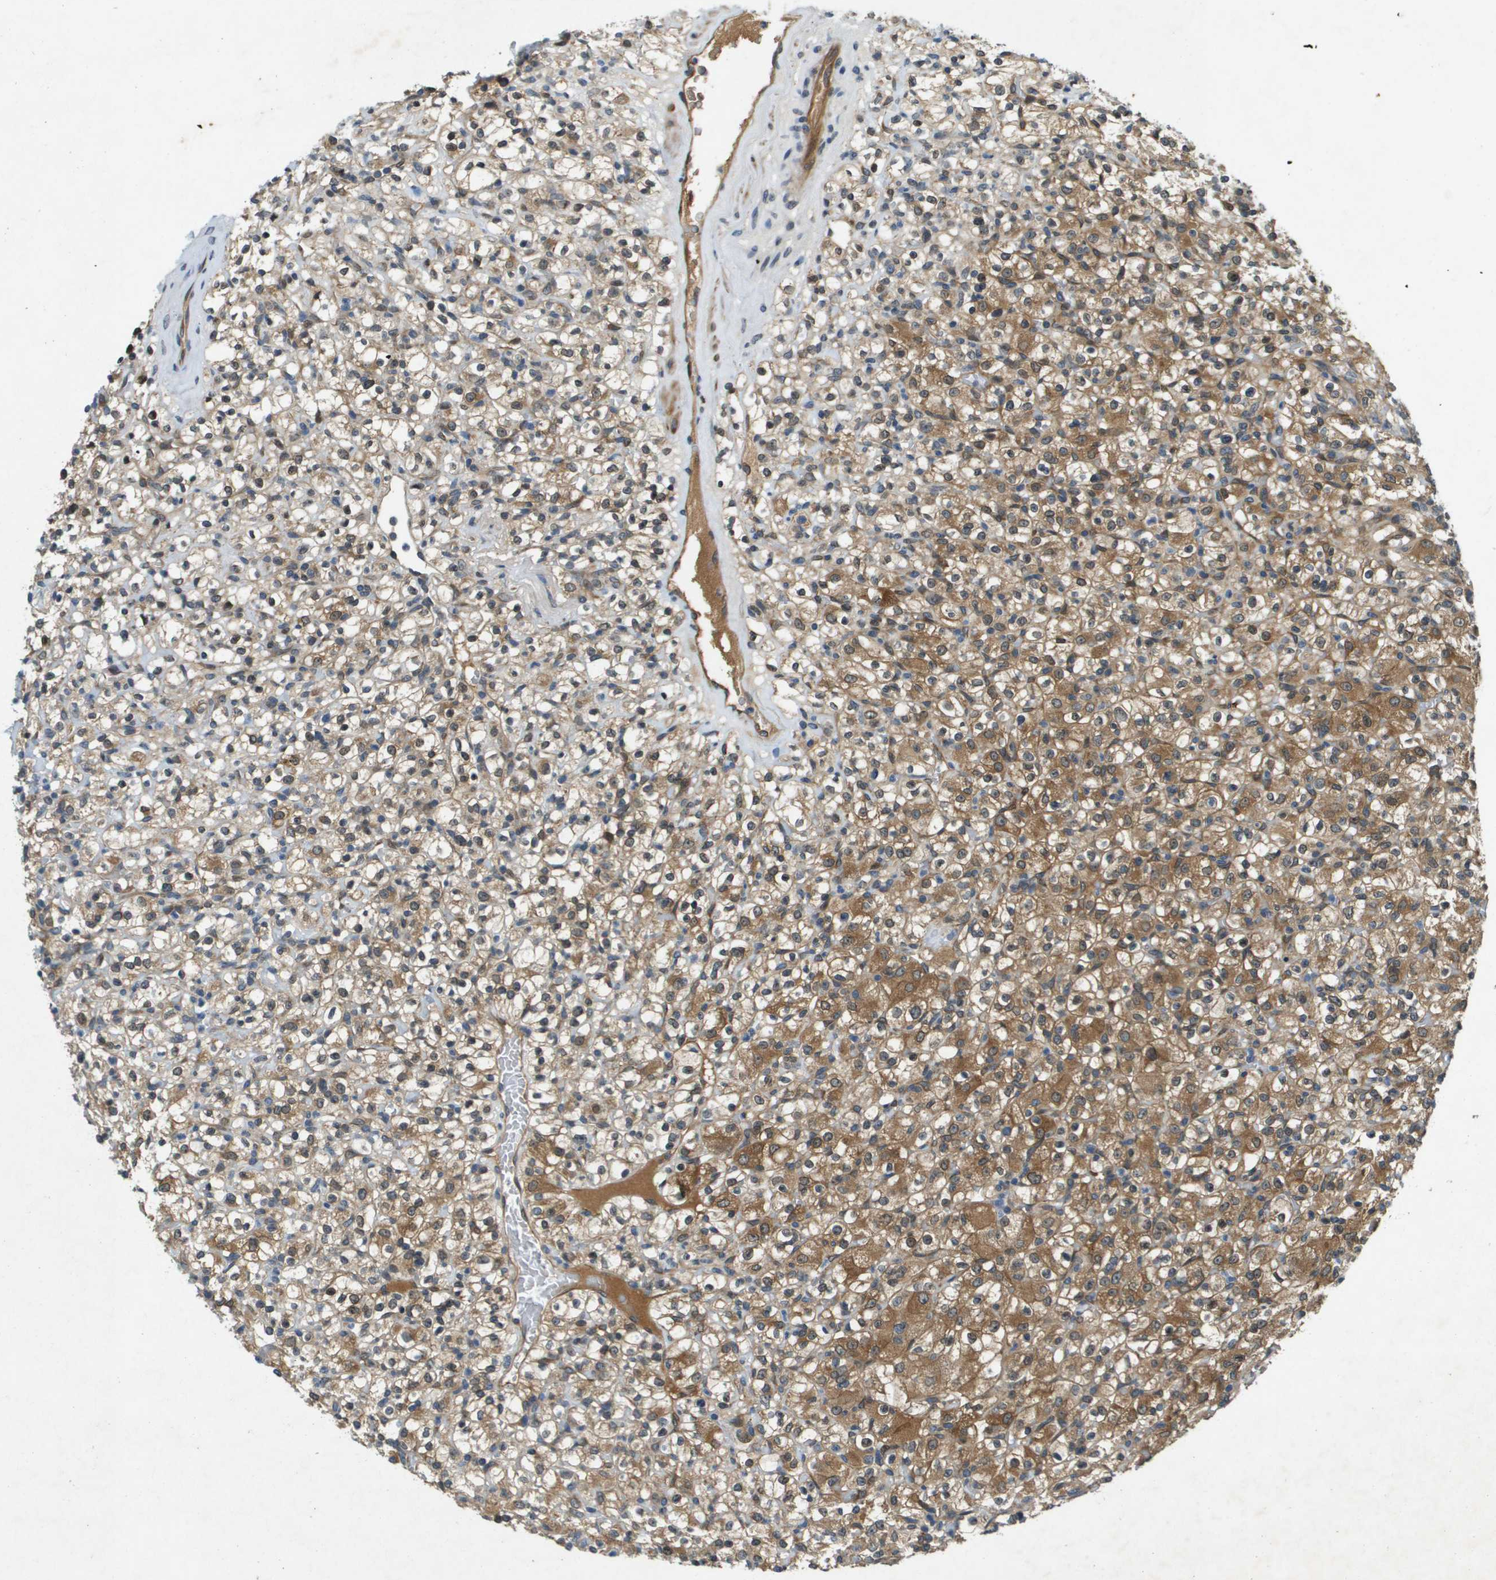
{"staining": {"intensity": "moderate", "quantity": ">75%", "location": "cytoplasmic/membranous"}, "tissue": "renal cancer", "cell_type": "Tumor cells", "image_type": "cancer", "snomed": [{"axis": "morphology", "description": "Normal tissue, NOS"}, {"axis": "morphology", "description": "Adenocarcinoma, NOS"}, {"axis": "topography", "description": "Kidney"}], "caption": "The immunohistochemical stain labels moderate cytoplasmic/membranous expression in tumor cells of adenocarcinoma (renal) tissue. The staining is performed using DAB brown chromogen to label protein expression. The nuclei are counter-stained blue using hematoxylin.", "gene": "PGAP3", "patient": {"sex": "female", "age": 72}}